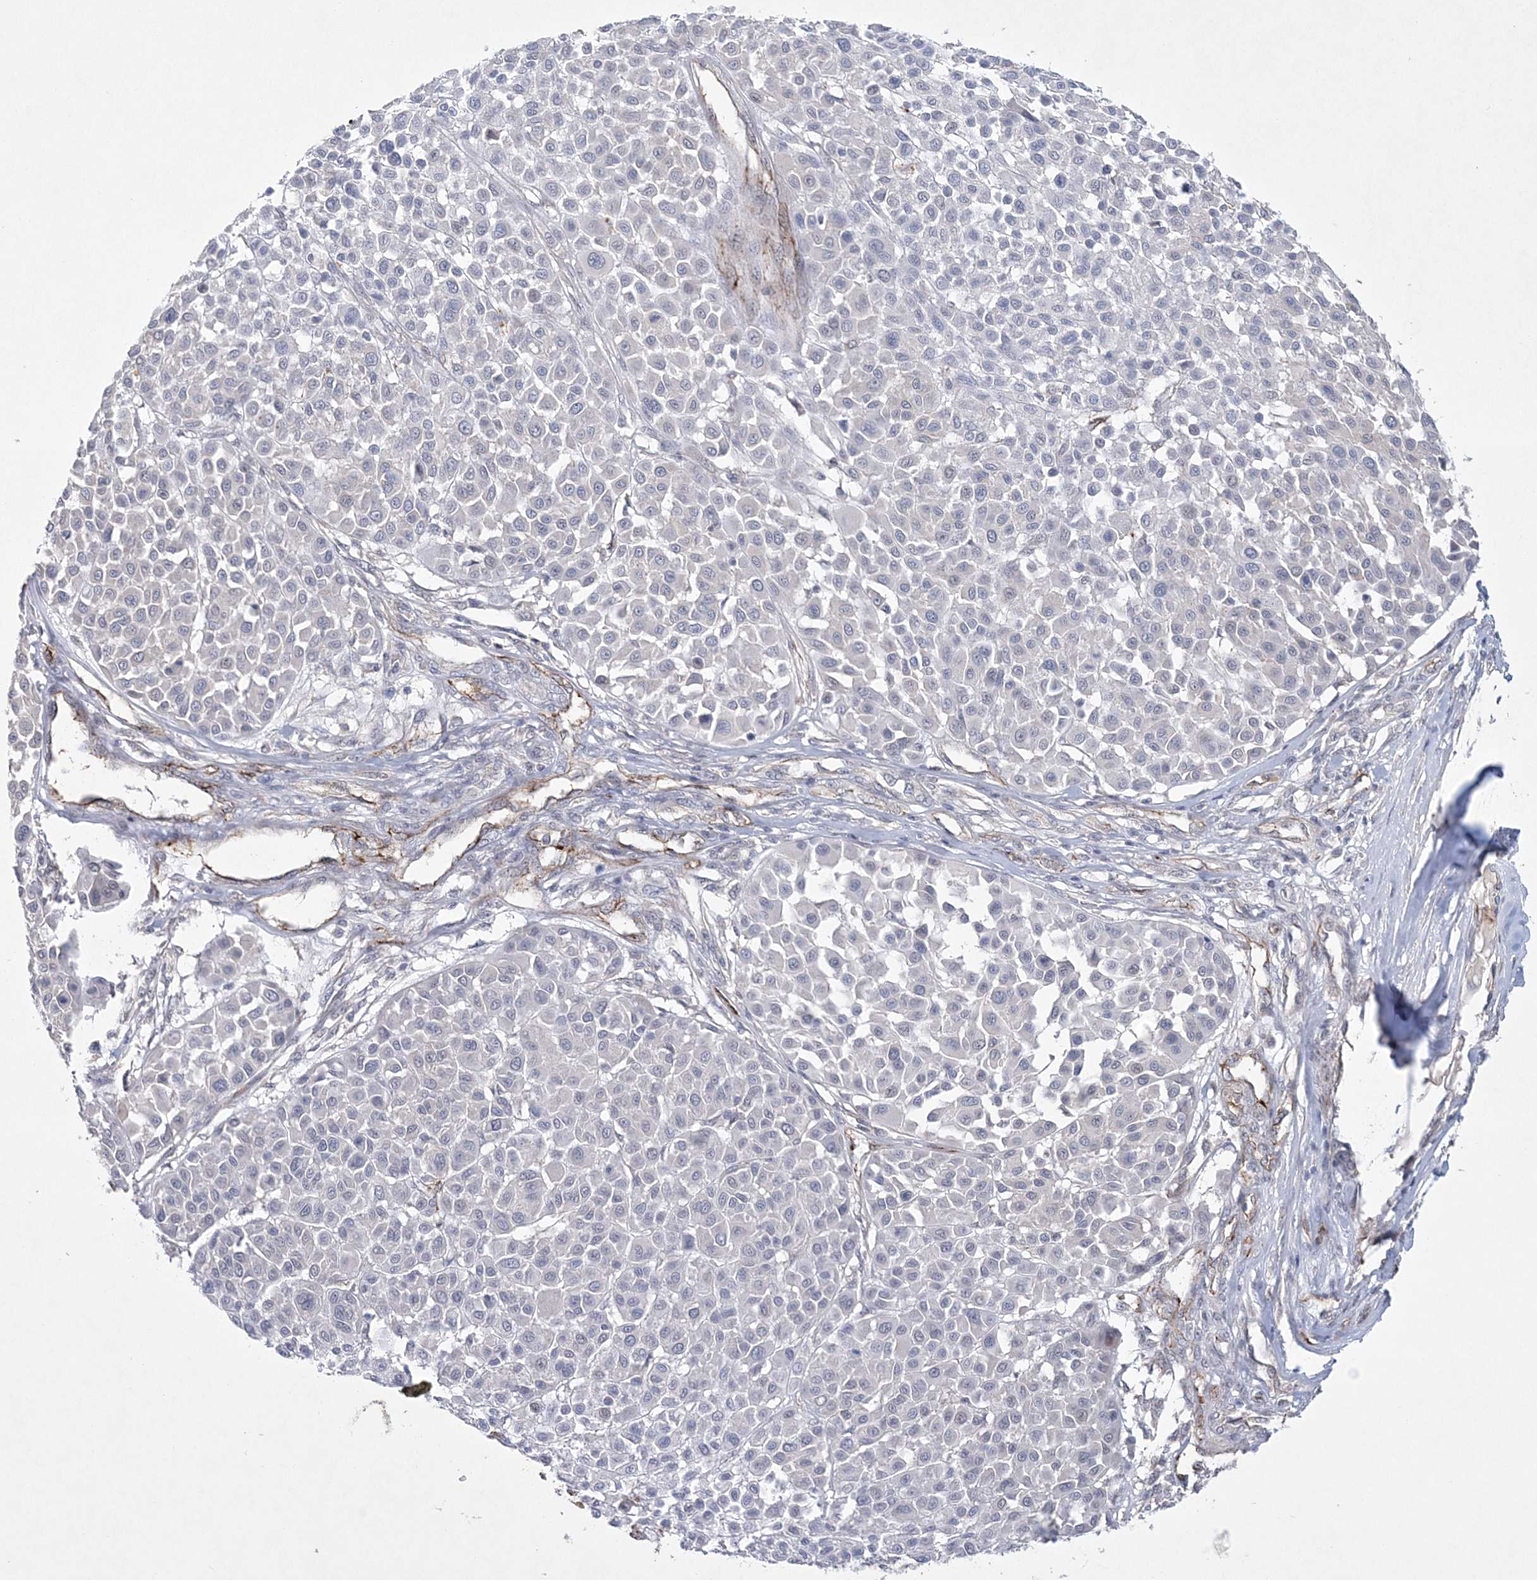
{"staining": {"intensity": "negative", "quantity": "none", "location": "none"}, "tissue": "melanoma", "cell_type": "Tumor cells", "image_type": "cancer", "snomed": [{"axis": "morphology", "description": "Malignant melanoma, Metastatic site"}, {"axis": "topography", "description": "Soft tissue"}], "caption": "Tumor cells are negative for brown protein staining in malignant melanoma (metastatic site). (DAB immunohistochemistry, high magnification).", "gene": "DPCD", "patient": {"sex": "male", "age": 41}}